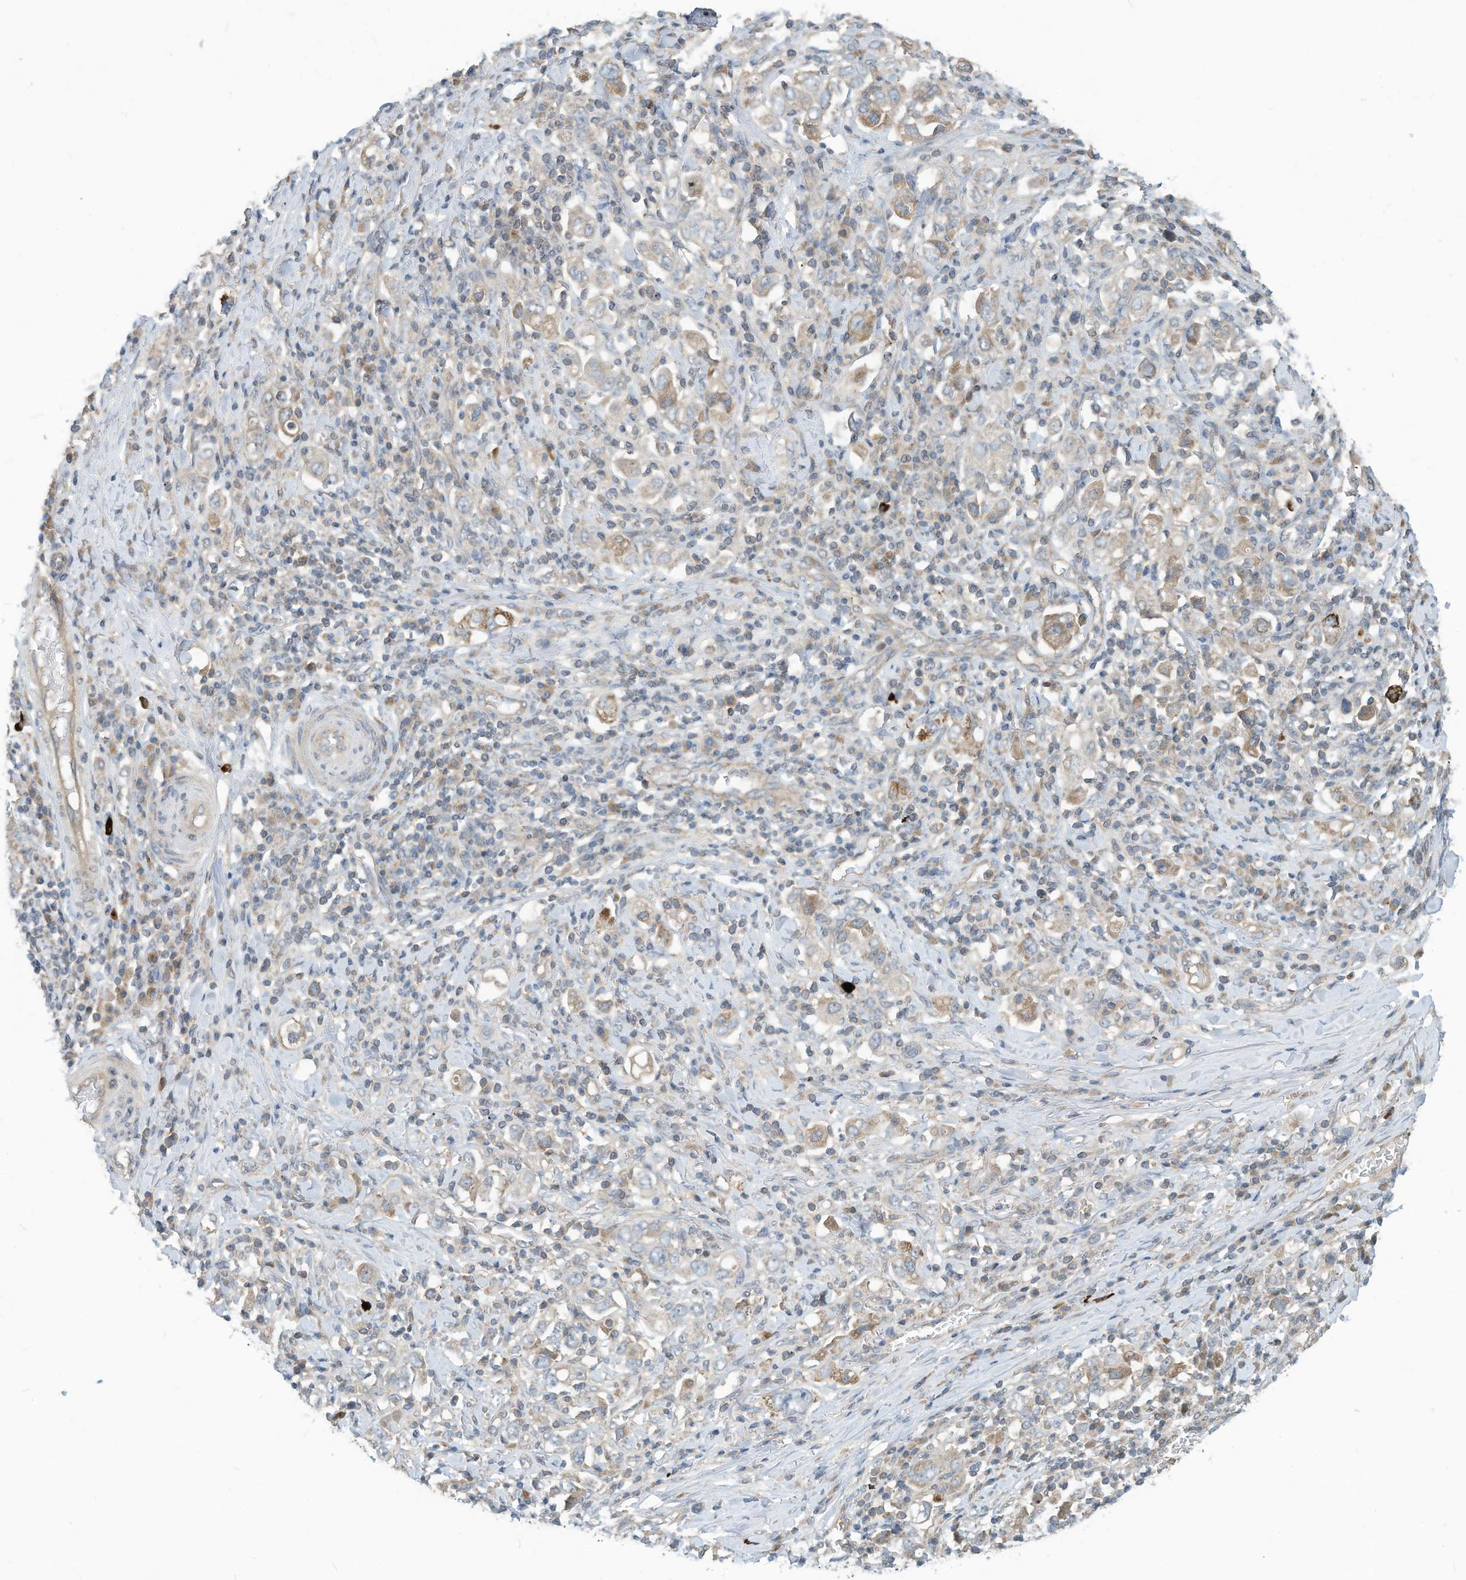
{"staining": {"intensity": "weak", "quantity": "25%-75%", "location": "cytoplasmic/membranous"}, "tissue": "stomach cancer", "cell_type": "Tumor cells", "image_type": "cancer", "snomed": [{"axis": "morphology", "description": "Adenocarcinoma, NOS"}, {"axis": "topography", "description": "Stomach, upper"}], "caption": "High-power microscopy captured an IHC micrograph of stomach adenocarcinoma, revealing weak cytoplasmic/membranous expression in approximately 25%-75% of tumor cells.", "gene": "SCGB1D2", "patient": {"sex": "male", "age": 62}}